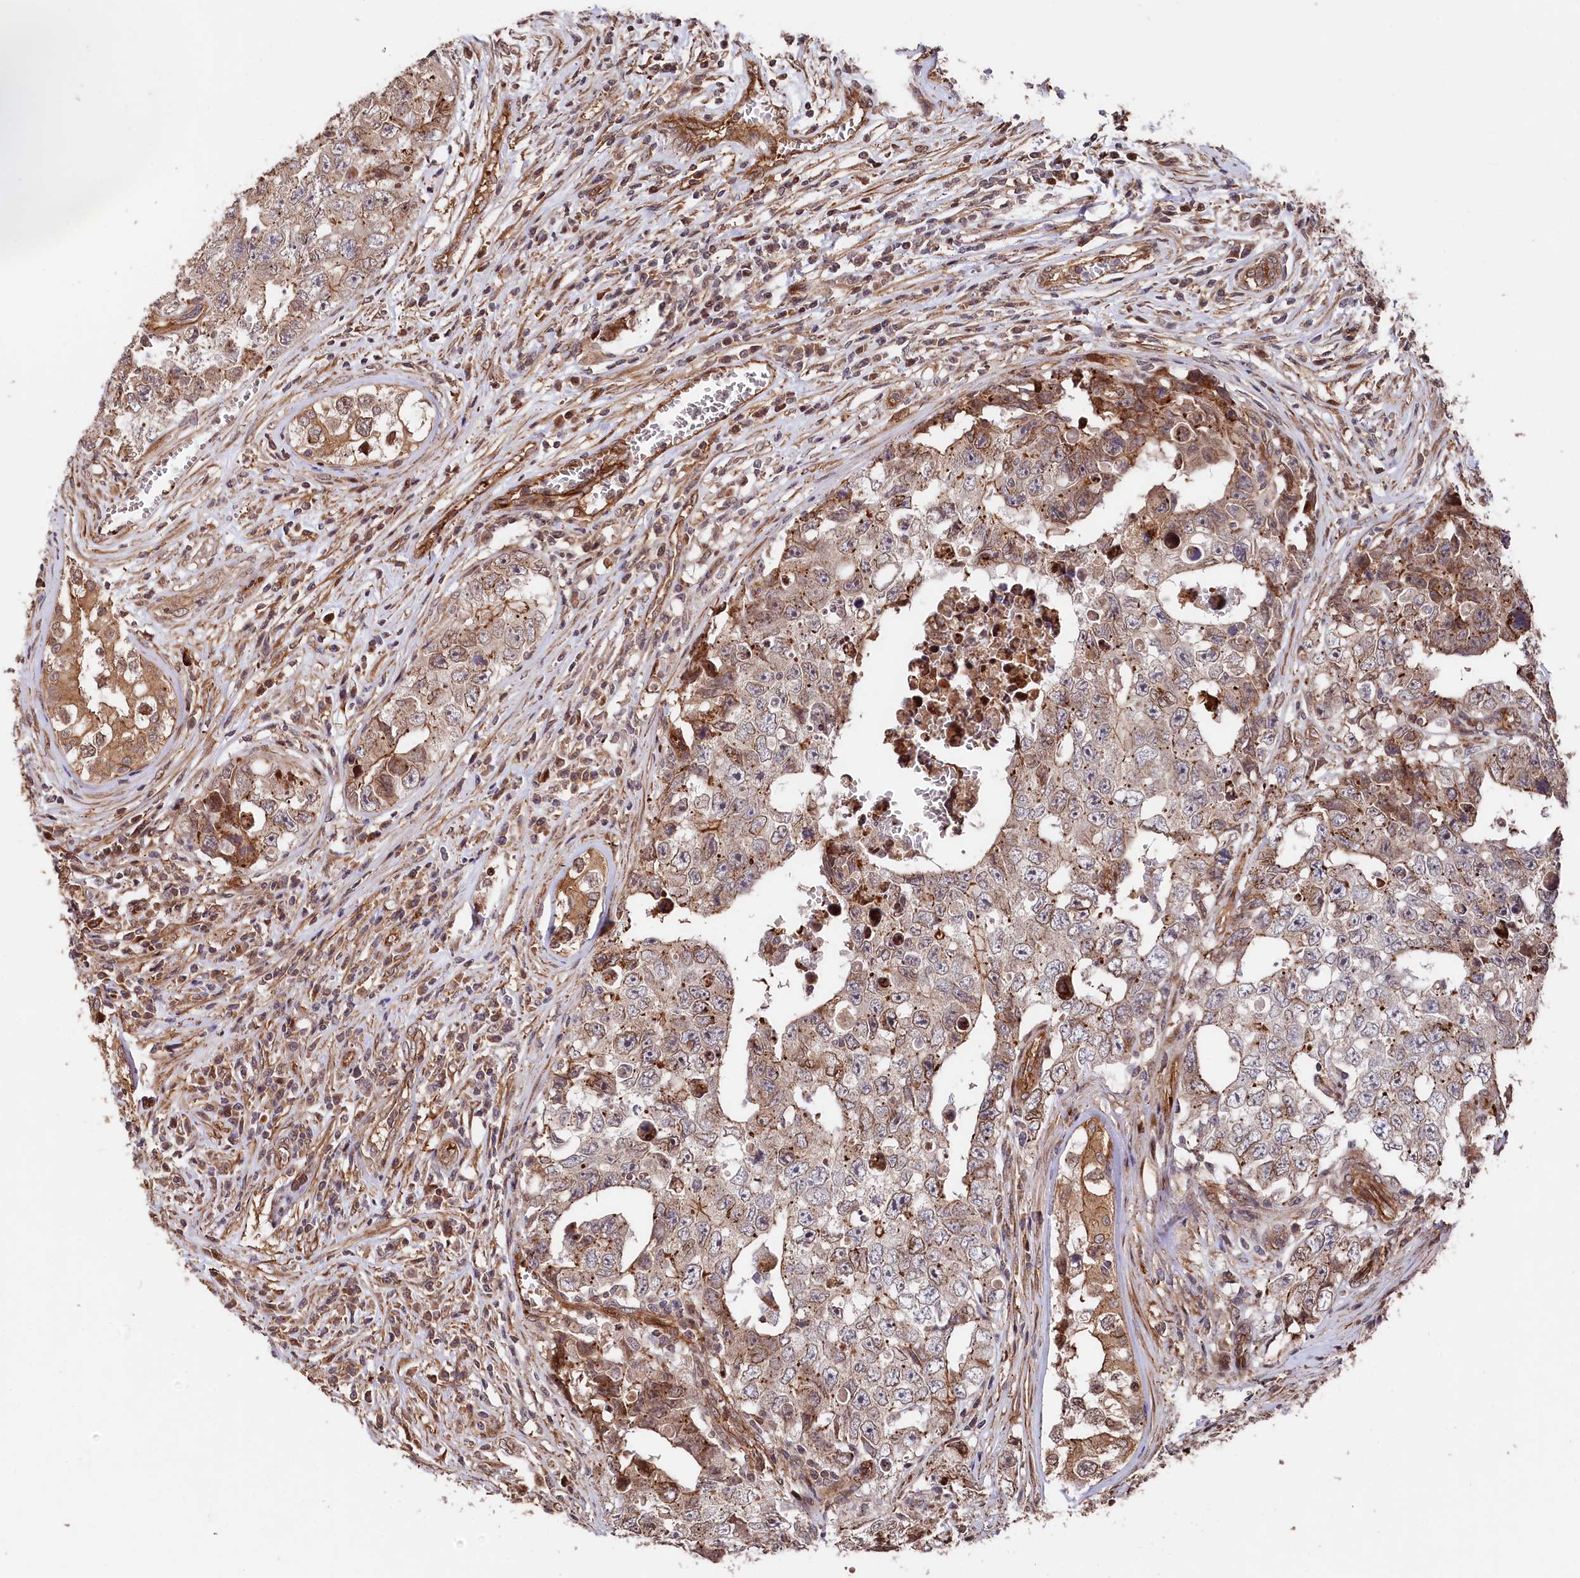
{"staining": {"intensity": "weak", "quantity": "25%-75%", "location": "cytoplasmic/membranous,nuclear"}, "tissue": "testis cancer", "cell_type": "Tumor cells", "image_type": "cancer", "snomed": [{"axis": "morphology", "description": "Carcinoma, Embryonal, NOS"}, {"axis": "topography", "description": "Testis"}], "caption": "Immunohistochemistry photomicrograph of human testis cancer (embryonal carcinoma) stained for a protein (brown), which shows low levels of weak cytoplasmic/membranous and nuclear positivity in about 25%-75% of tumor cells.", "gene": "TNKS1BP1", "patient": {"sex": "male", "age": 17}}